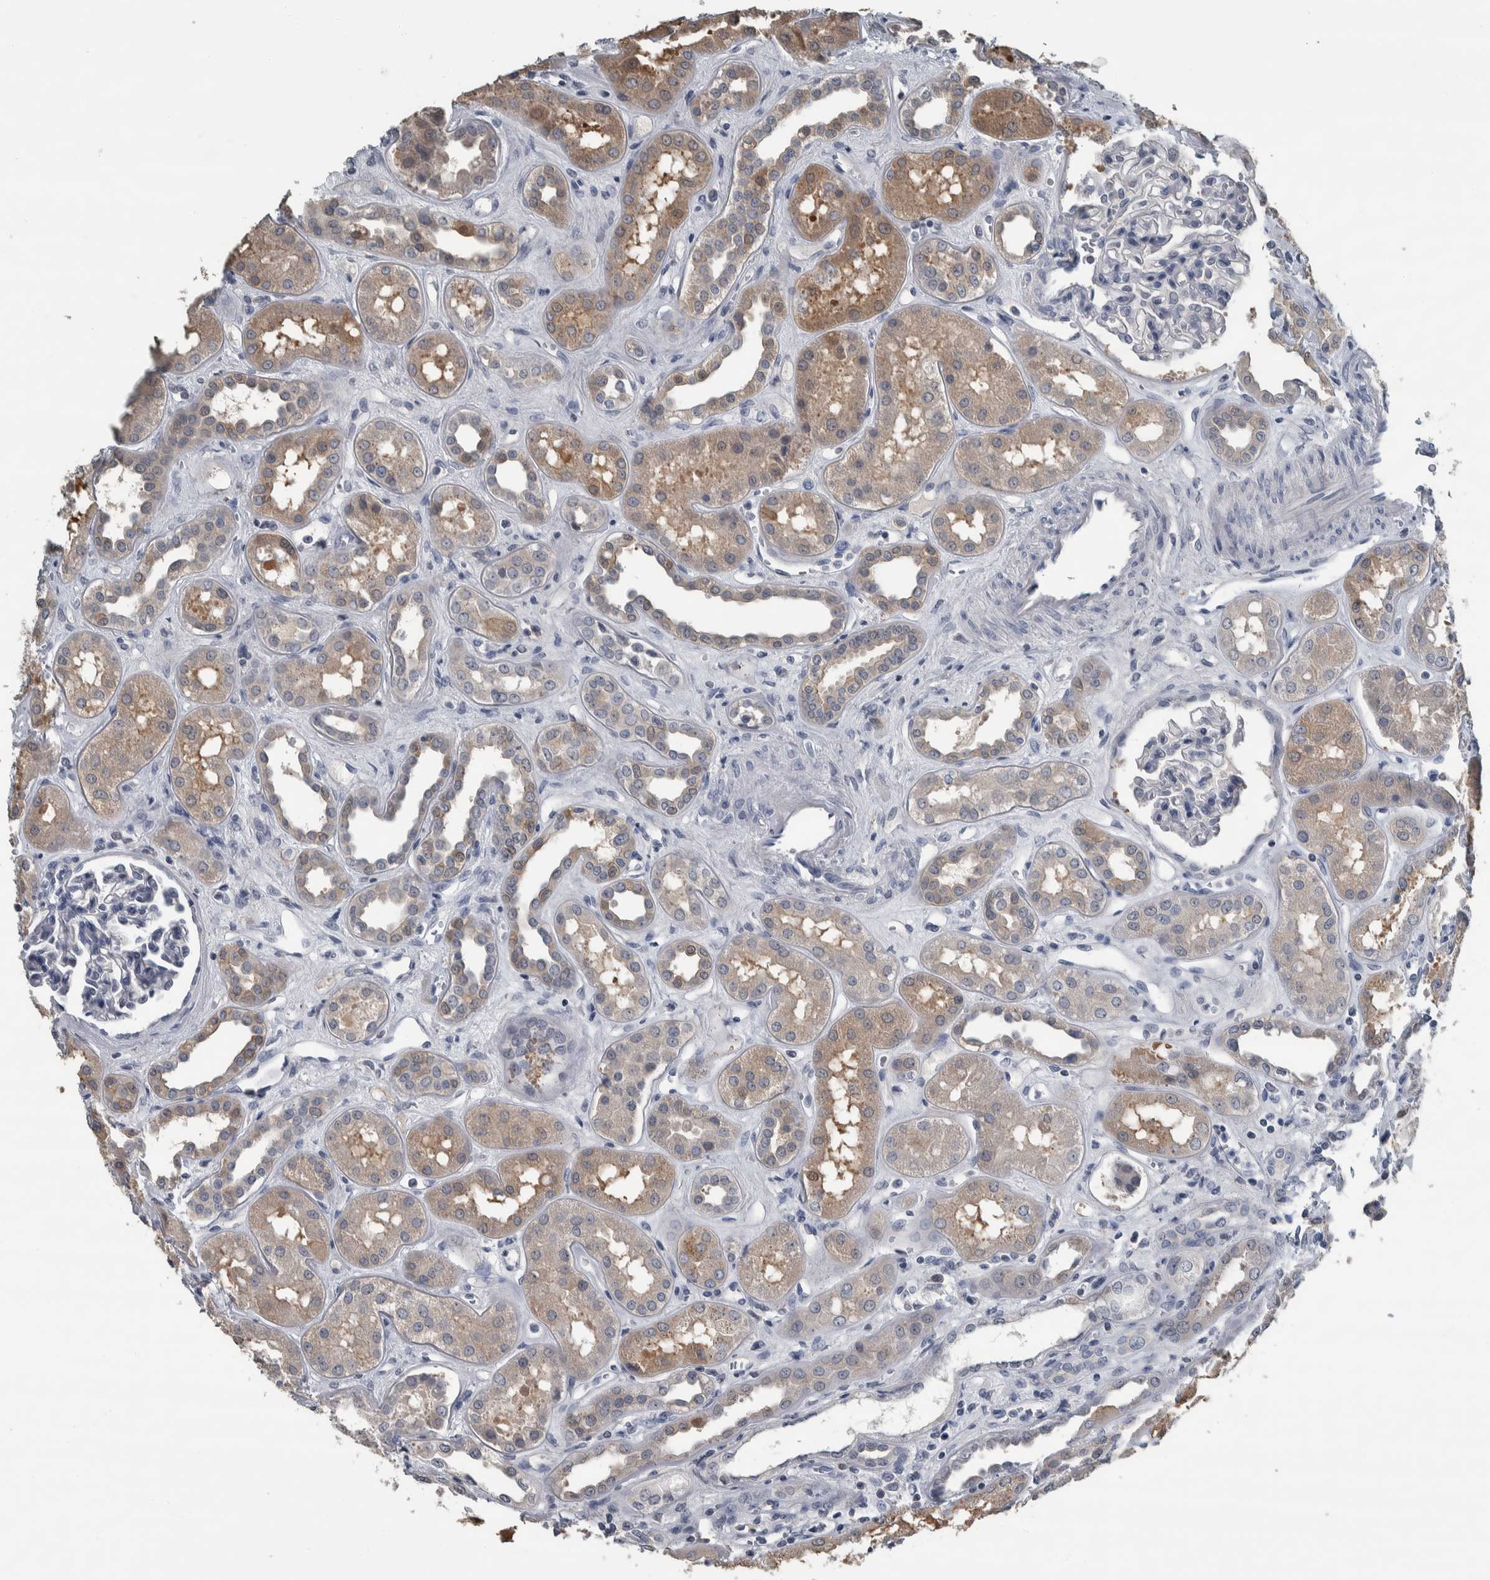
{"staining": {"intensity": "negative", "quantity": "none", "location": "none"}, "tissue": "kidney", "cell_type": "Cells in glomeruli", "image_type": "normal", "snomed": [{"axis": "morphology", "description": "Normal tissue, NOS"}, {"axis": "topography", "description": "Kidney"}], "caption": "Histopathology image shows no significant protein positivity in cells in glomeruli of unremarkable kidney. (DAB (3,3'-diaminobenzidine) IHC with hematoxylin counter stain).", "gene": "CAVIN4", "patient": {"sex": "male", "age": 59}}